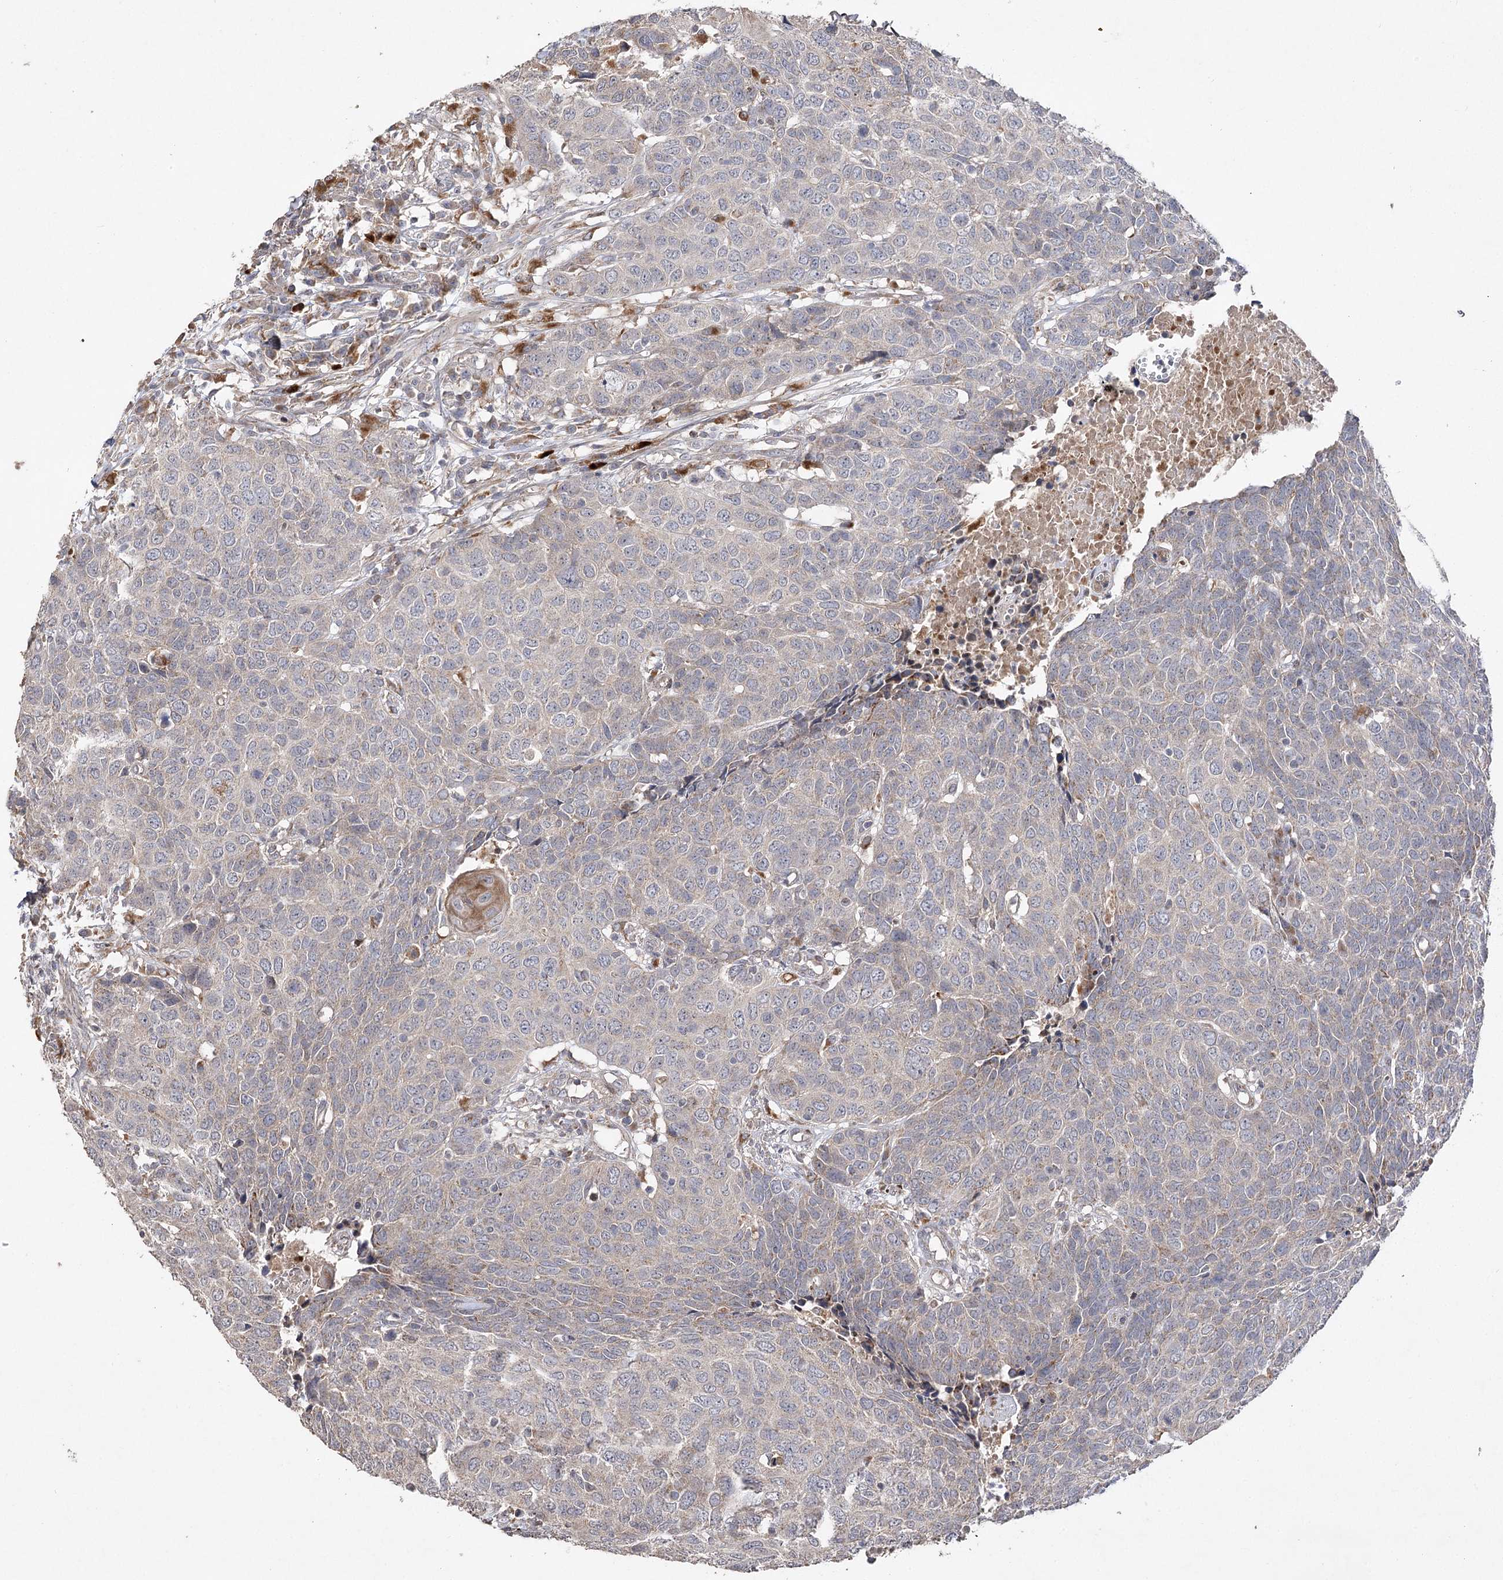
{"staining": {"intensity": "weak", "quantity": "25%-75%", "location": "cytoplasmic/membranous"}, "tissue": "head and neck cancer", "cell_type": "Tumor cells", "image_type": "cancer", "snomed": [{"axis": "morphology", "description": "Squamous cell carcinoma, NOS"}, {"axis": "topography", "description": "Head-Neck"}], "caption": "Tumor cells display low levels of weak cytoplasmic/membranous positivity in approximately 25%-75% of cells in head and neck squamous cell carcinoma.", "gene": "OBSL1", "patient": {"sex": "male", "age": 66}}